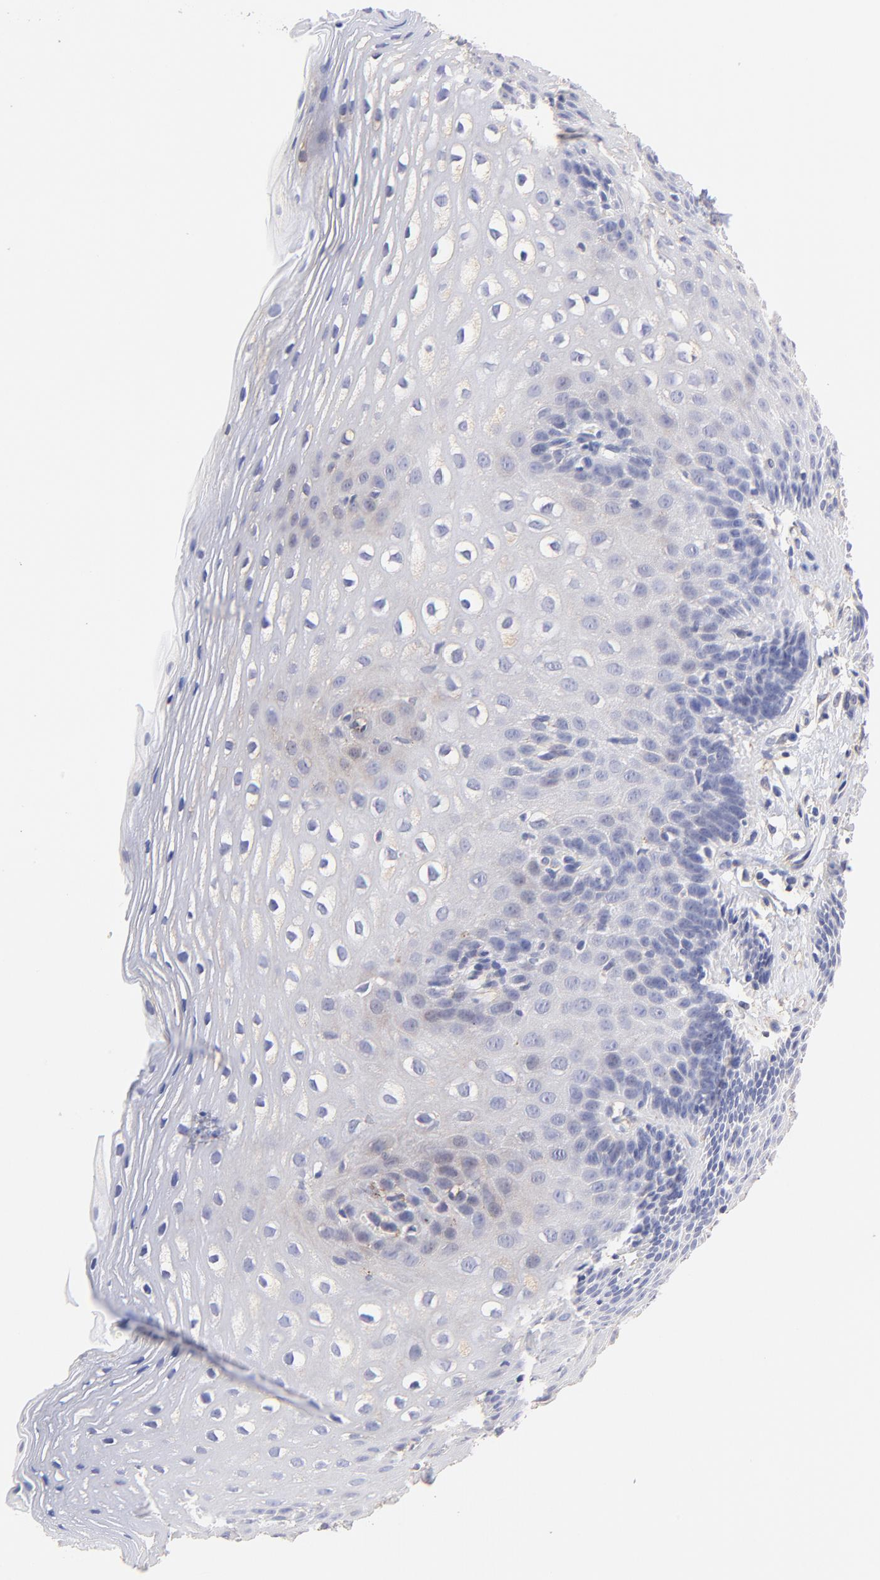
{"staining": {"intensity": "weak", "quantity": "<25%", "location": "cytoplasmic/membranous"}, "tissue": "esophagus", "cell_type": "Squamous epithelial cells", "image_type": "normal", "snomed": [{"axis": "morphology", "description": "Normal tissue, NOS"}, {"axis": "topography", "description": "Esophagus"}], "caption": "The immunohistochemistry histopathology image has no significant staining in squamous epithelial cells of esophagus.", "gene": "ACTRT1", "patient": {"sex": "female", "age": 70}}